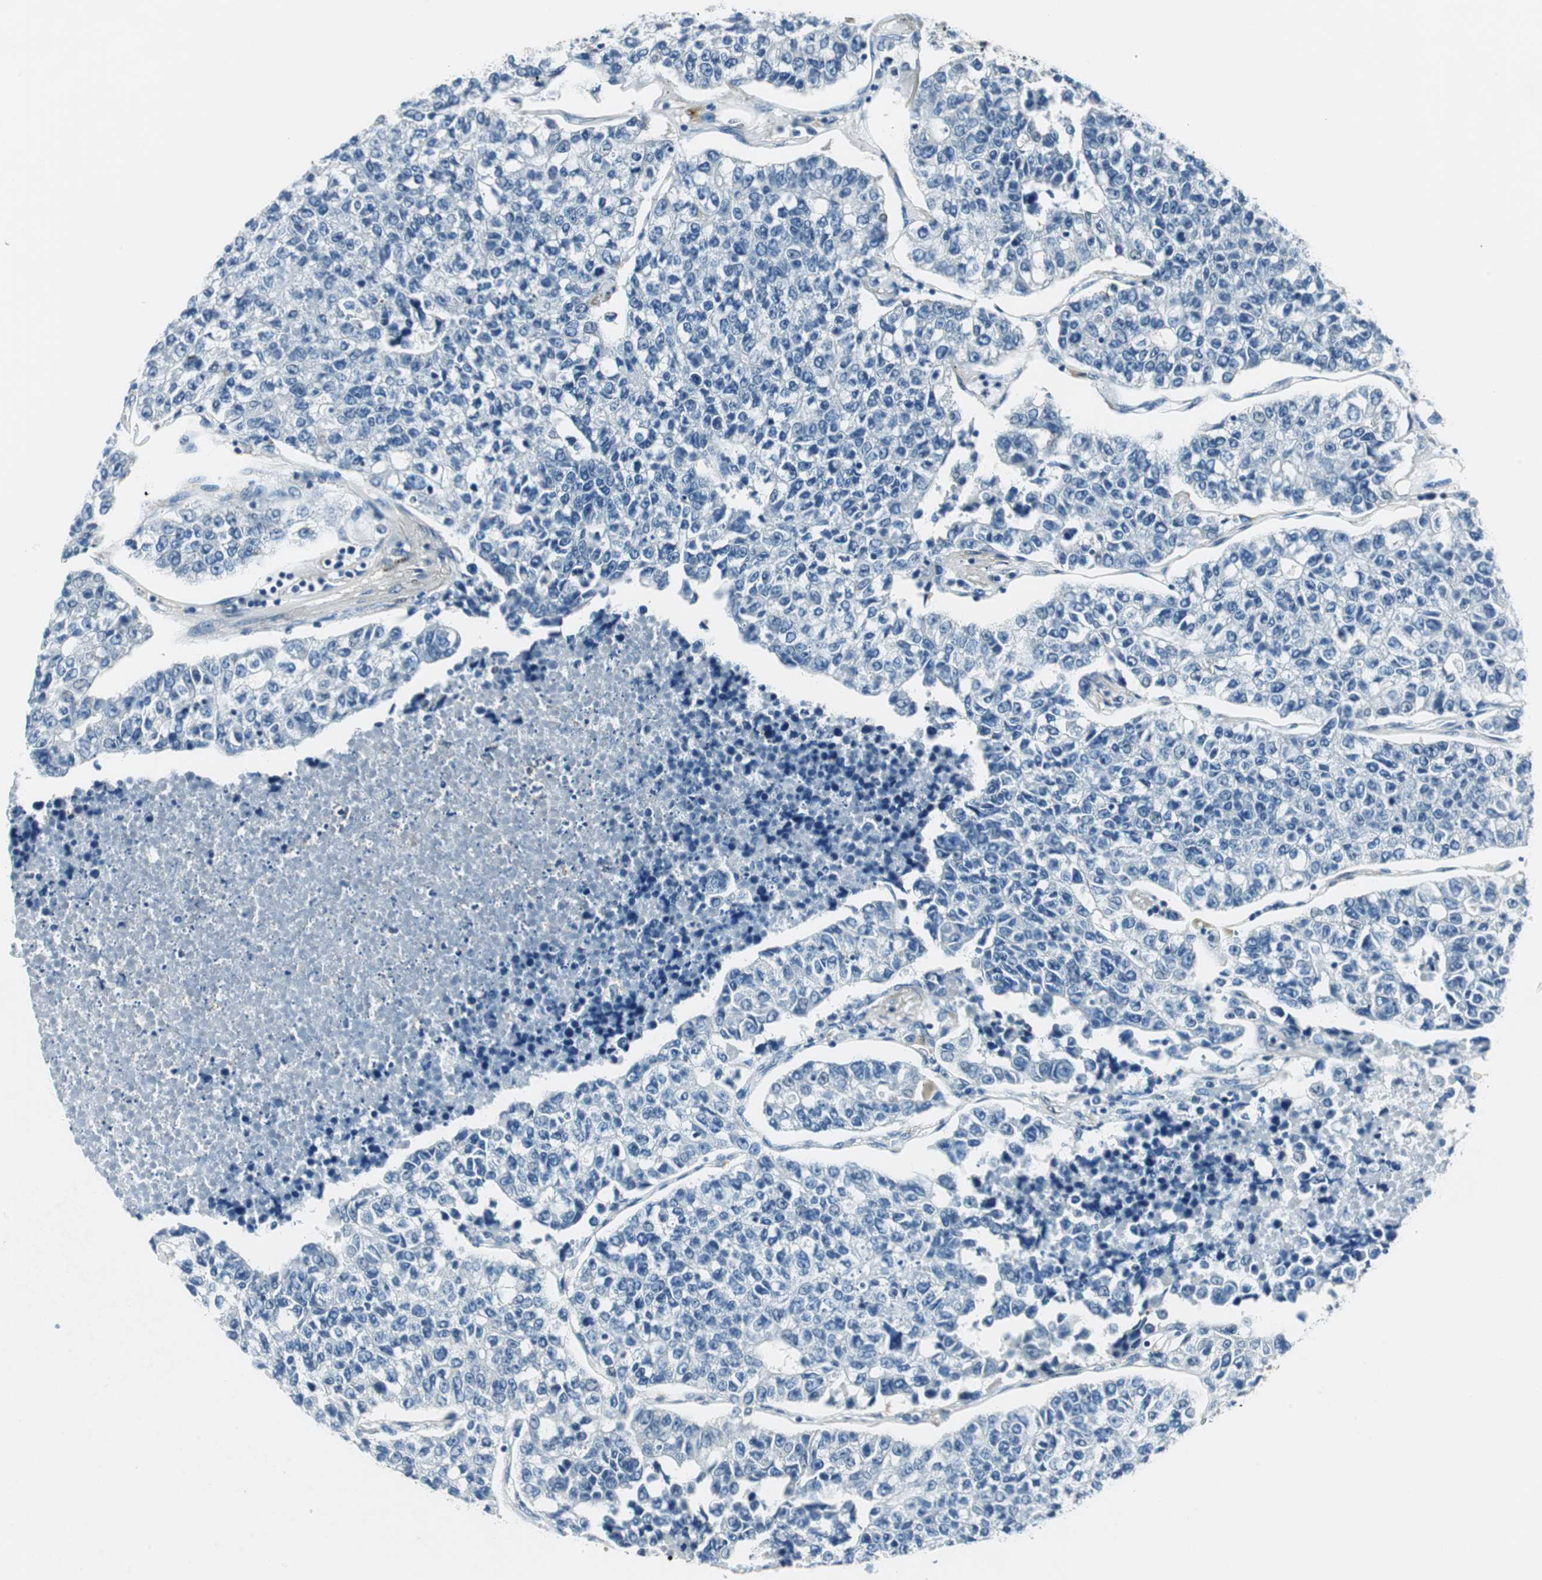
{"staining": {"intensity": "negative", "quantity": "none", "location": "none"}, "tissue": "lung cancer", "cell_type": "Tumor cells", "image_type": "cancer", "snomed": [{"axis": "morphology", "description": "Adenocarcinoma, NOS"}, {"axis": "topography", "description": "Lung"}], "caption": "A high-resolution image shows immunohistochemistry staining of lung cancer (adenocarcinoma), which displays no significant expression in tumor cells.", "gene": "ME1", "patient": {"sex": "male", "age": 49}}